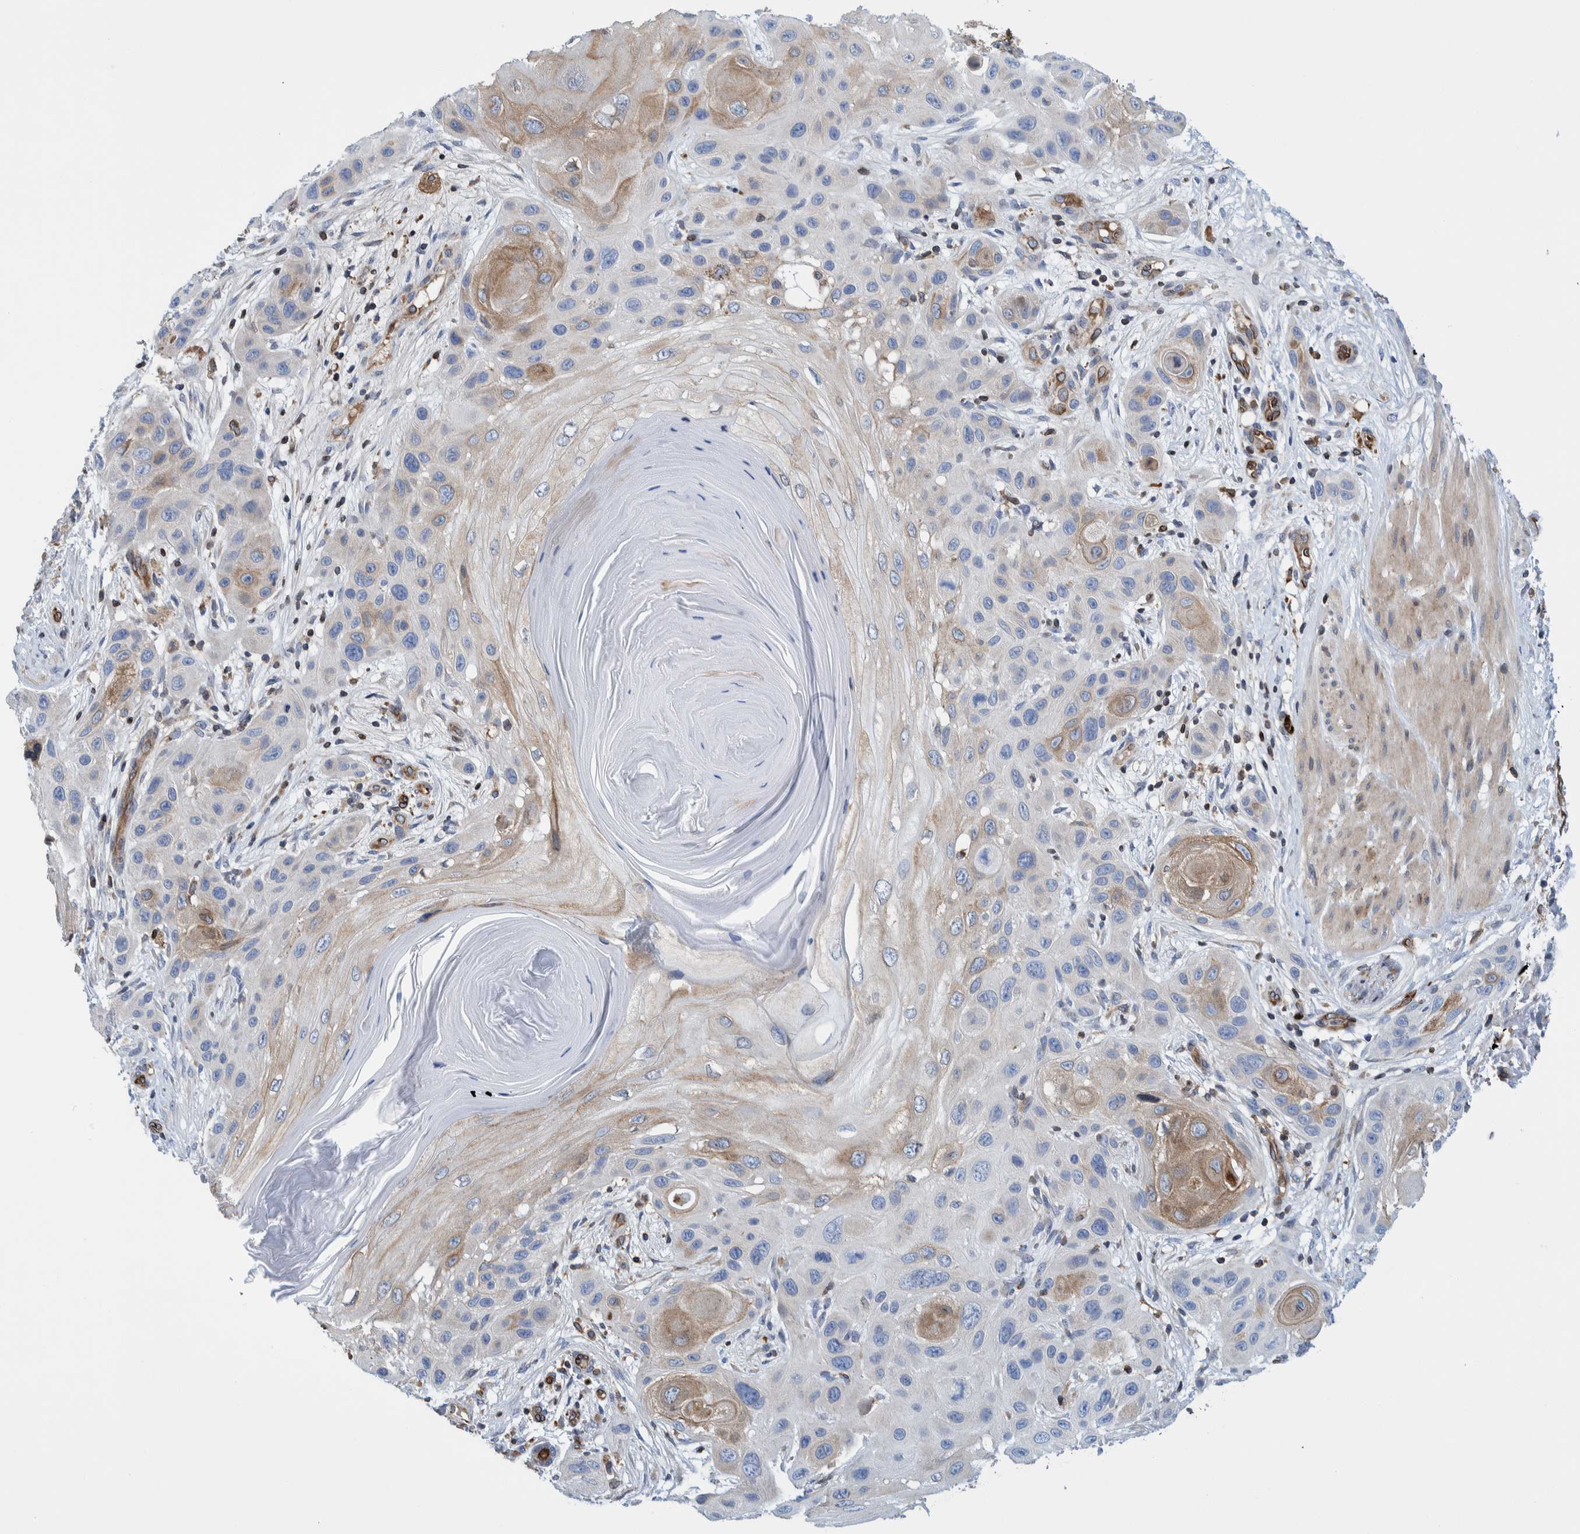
{"staining": {"intensity": "weak", "quantity": "<25%", "location": "cytoplasmic/membranous"}, "tissue": "skin cancer", "cell_type": "Tumor cells", "image_type": "cancer", "snomed": [{"axis": "morphology", "description": "Squamous cell carcinoma, NOS"}, {"axis": "topography", "description": "Skin"}], "caption": "This micrograph is of squamous cell carcinoma (skin) stained with immunohistochemistry (IHC) to label a protein in brown with the nuclei are counter-stained blue. There is no positivity in tumor cells.", "gene": "THEM6", "patient": {"sex": "female", "age": 96}}